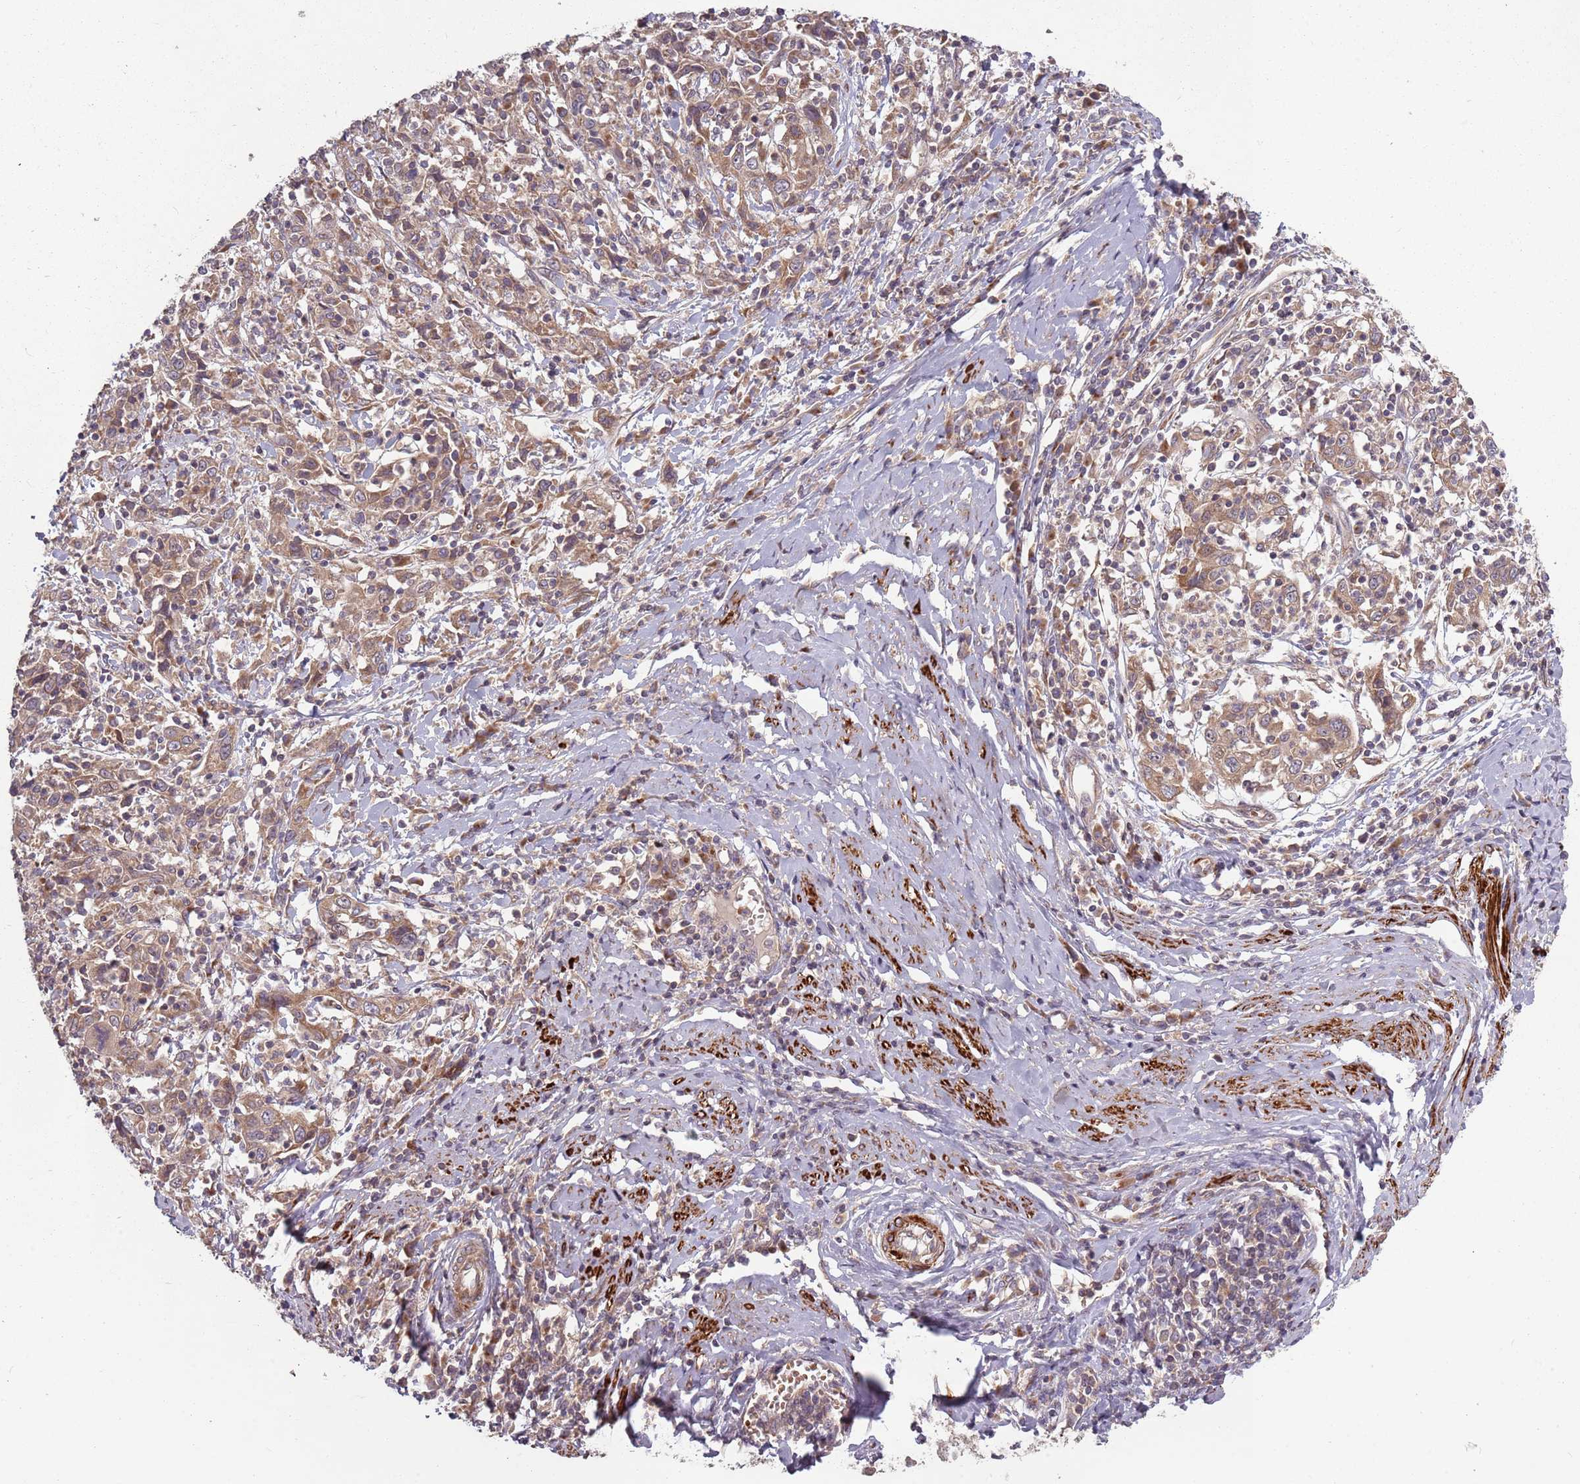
{"staining": {"intensity": "weak", "quantity": ">75%", "location": "cytoplasmic/membranous"}, "tissue": "cervical cancer", "cell_type": "Tumor cells", "image_type": "cancer", "snomed": [{"axis": "morphology", "description": "Squamous cell carcinoma, NOS"}, {"axis": "topography", "description": "Cervix"}], "caption": "Immunohistochemistry of cervical cancer shows low levels of weak cytoplasmic/membranous expression in about >75% of tumor cells.", "gene": "PLD6", "patient": {"sex": "female", "age": 46}}